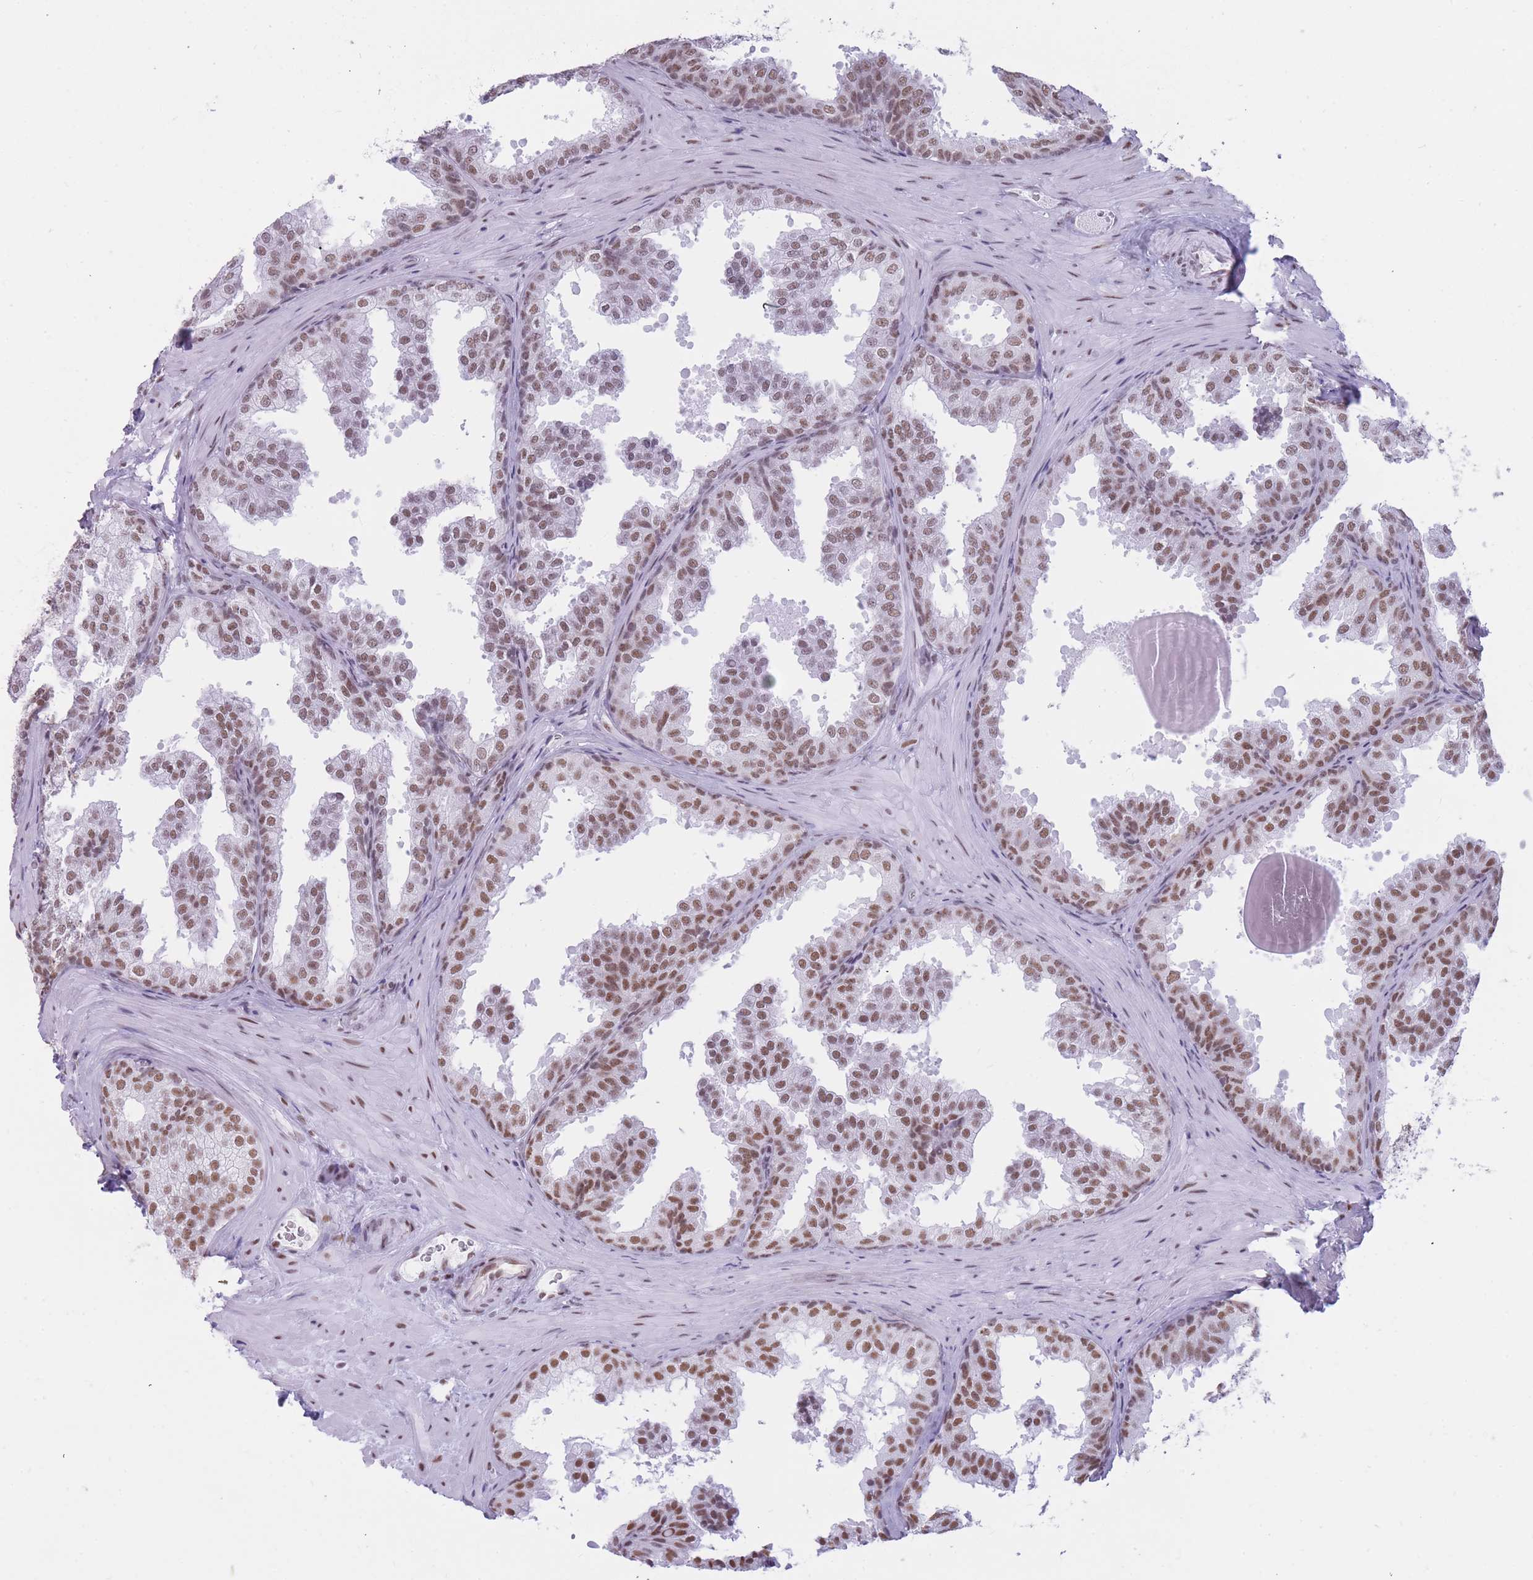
{"staining": {"intensity": "strong", "quantity": ">75%", "location": "nuclear"}, "tissue": "prostate", "cell_type": "Glandular cells", "image_type": "normal", "snomed": [{"axis": "morphology", "description": "Normal tissue, NOS"}, {"axis": "topography", "description": "Prostate"}], "caption": "Unremarkable prostate was stained to show a protein in brown. There is high levels of strong nuclear staining in about >75% of glandular cells. (DAB (3,3'-diaminobenzidine) = brown stain, brightfield microscopy at high magnification).", "gene": "HNRNPUL1", "patient": {"sex": "male", "age": 37}}